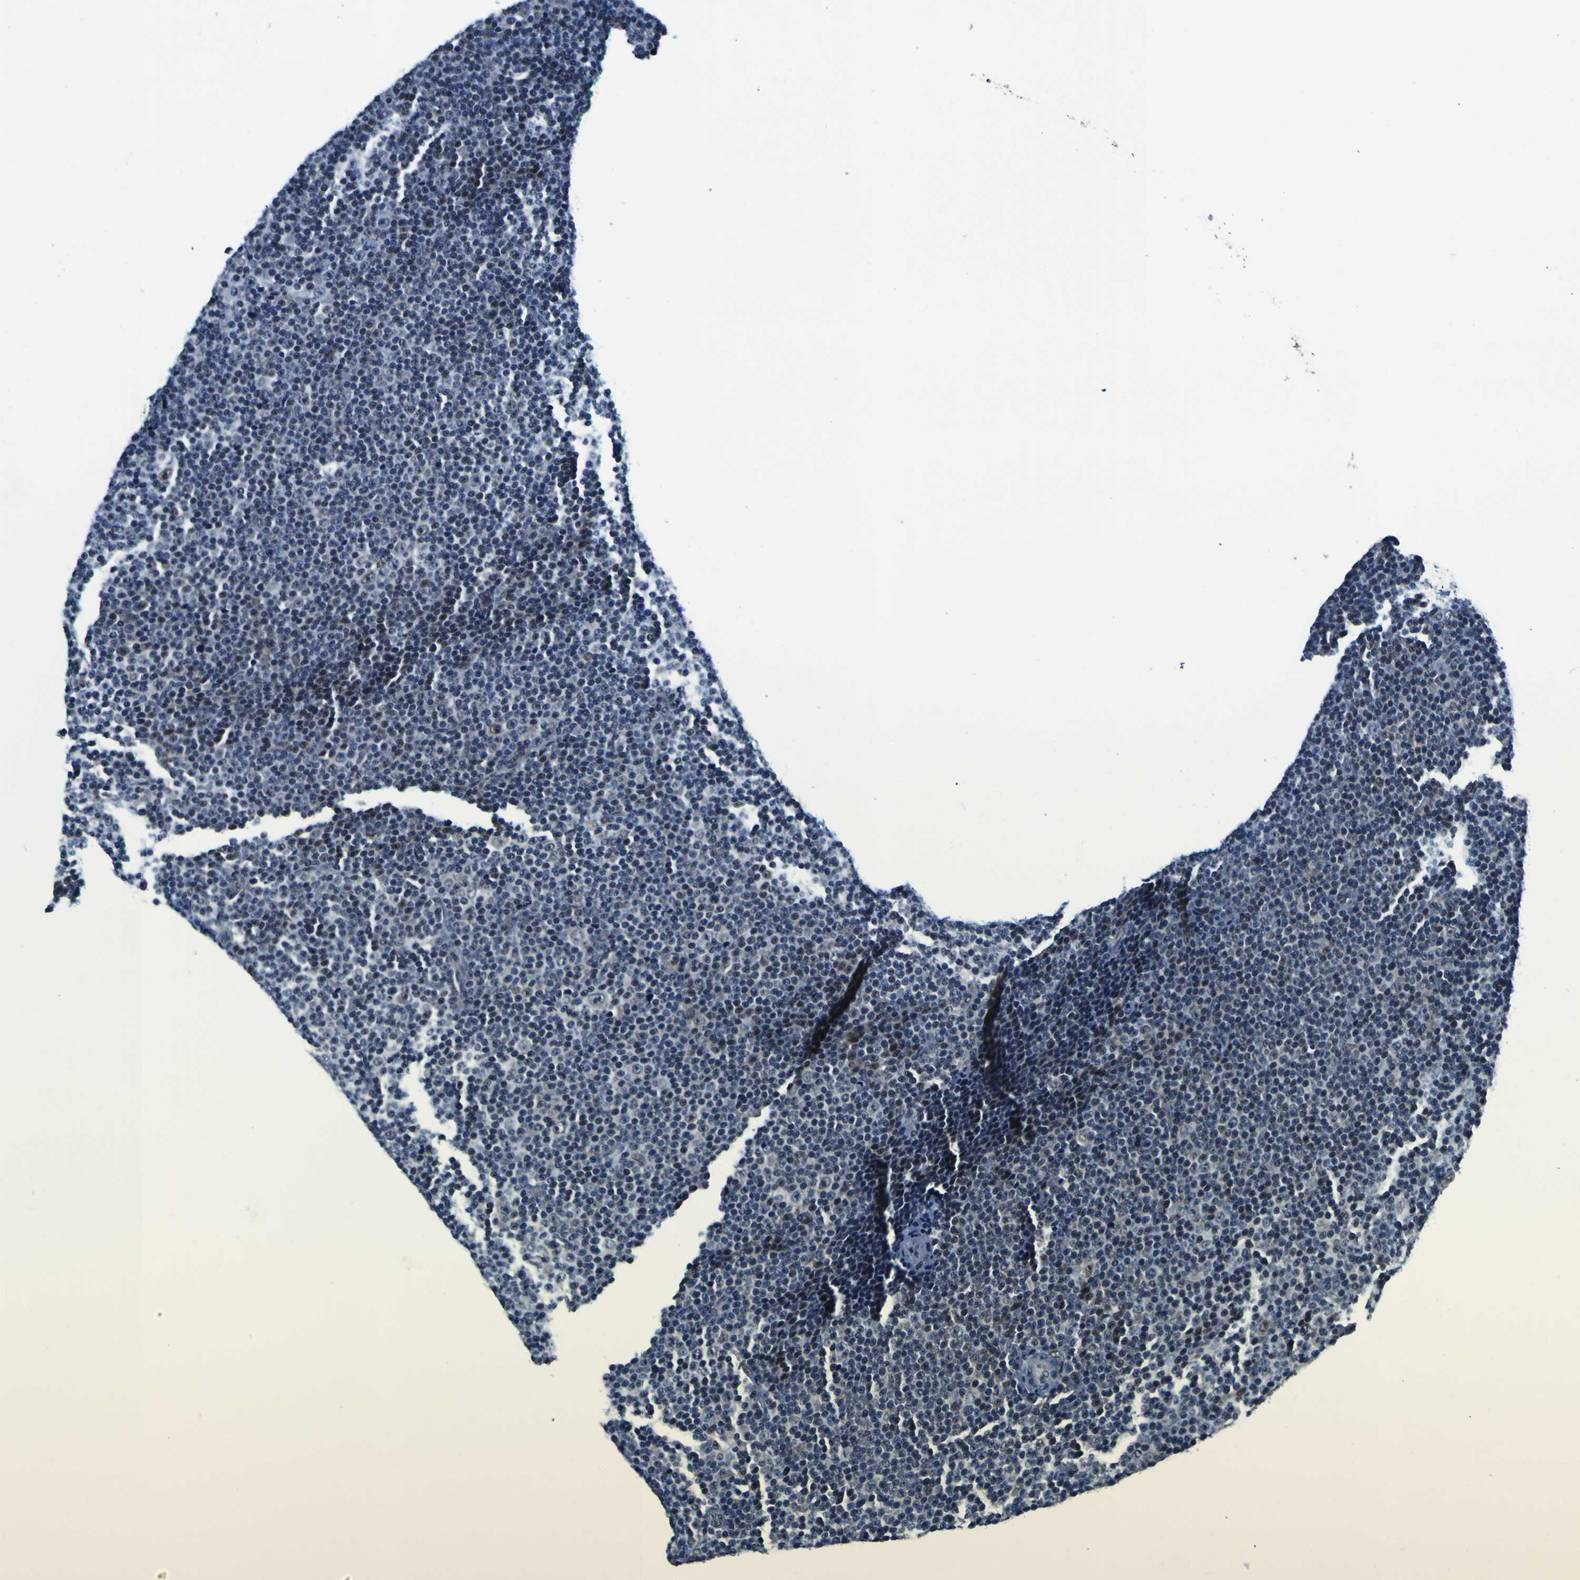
{"staining": {"intensity": "negative", "quantity": "none", "location": "none"}, "tissue": "lymphoma", "cell_type": "Tumor cells", "image_type": "cancer", "snomed": [{"axis": "morphology", "description": "Malignant lymphoma, non-Hodgkin's type, Low grade"}, {"axis": "topography", "description": "Lymph node"}], "caption": "Protein analysis of lymphoma shows no significant expression in tumor cells.", "gene": "CUL4B", "patient": {"sex": "female", "age": 67}}